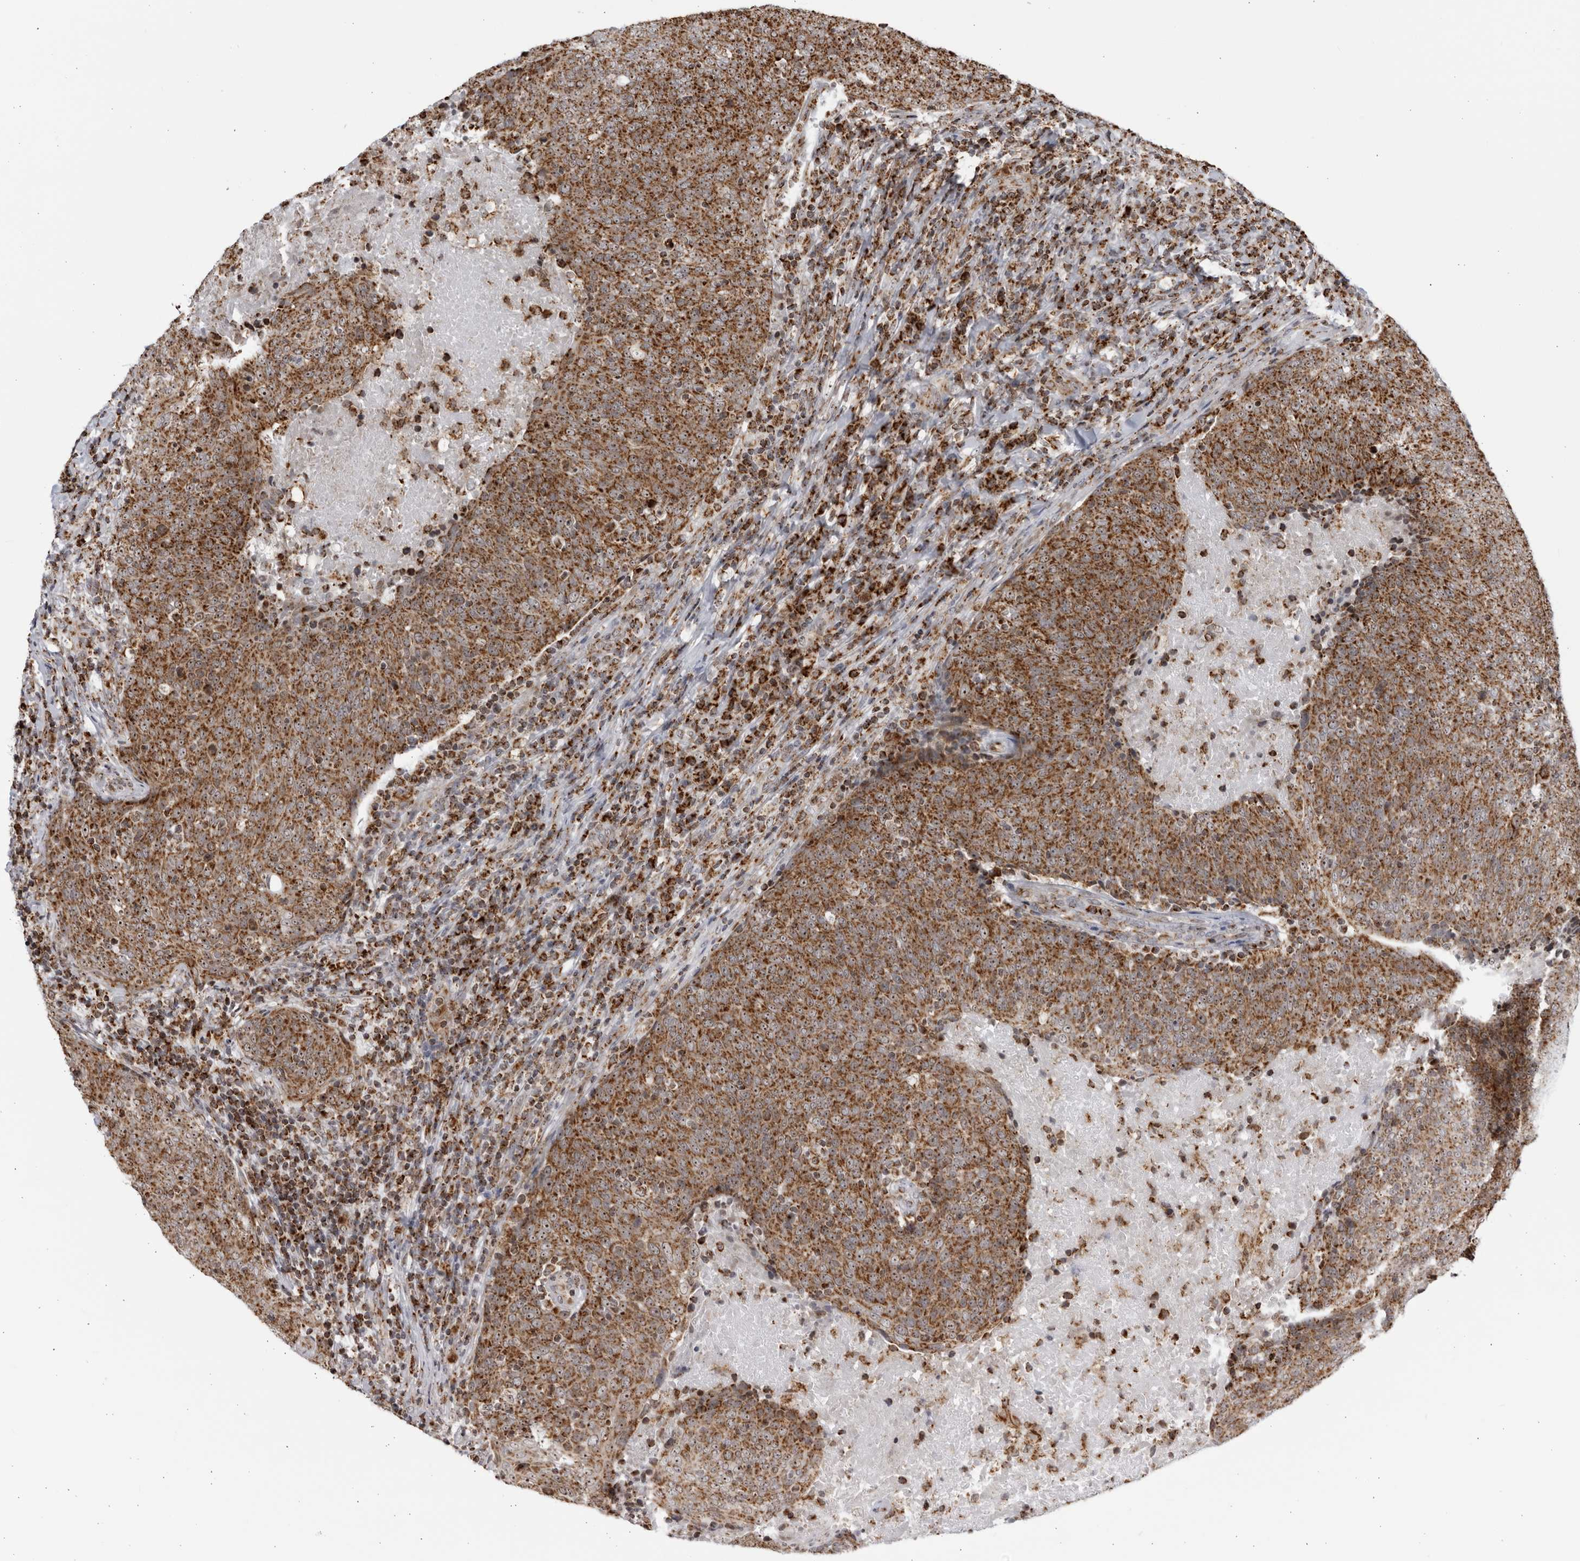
{"staining": {"intensity": "strong", "quantity": ">75%", "location": "cytoplasmic/membranous,nuclear"}, "tissue": "head and neck cancer", "cell_type": "Tumor cells", "image_type": "cancer", "snomed": [{"axis": "morphology", "description": "Squamous cell carcinoma, NOS"}, {"axis": "morphology", "description": "Squamous cell carcinoma, metastatic, NOS"}, {"axis": "topography", "description": "Lymph node"}, {"axis": "topography", "description": "Head-Neck"}], "caption": "An image of head and neck metastatic squamous cell carcinoma stained for a protein shows strong cytoplasmic/membranous and nuclear brown staining in tumor cells.", "gene": "RBM34", "patient": {"sex": "male", "age": 62}}